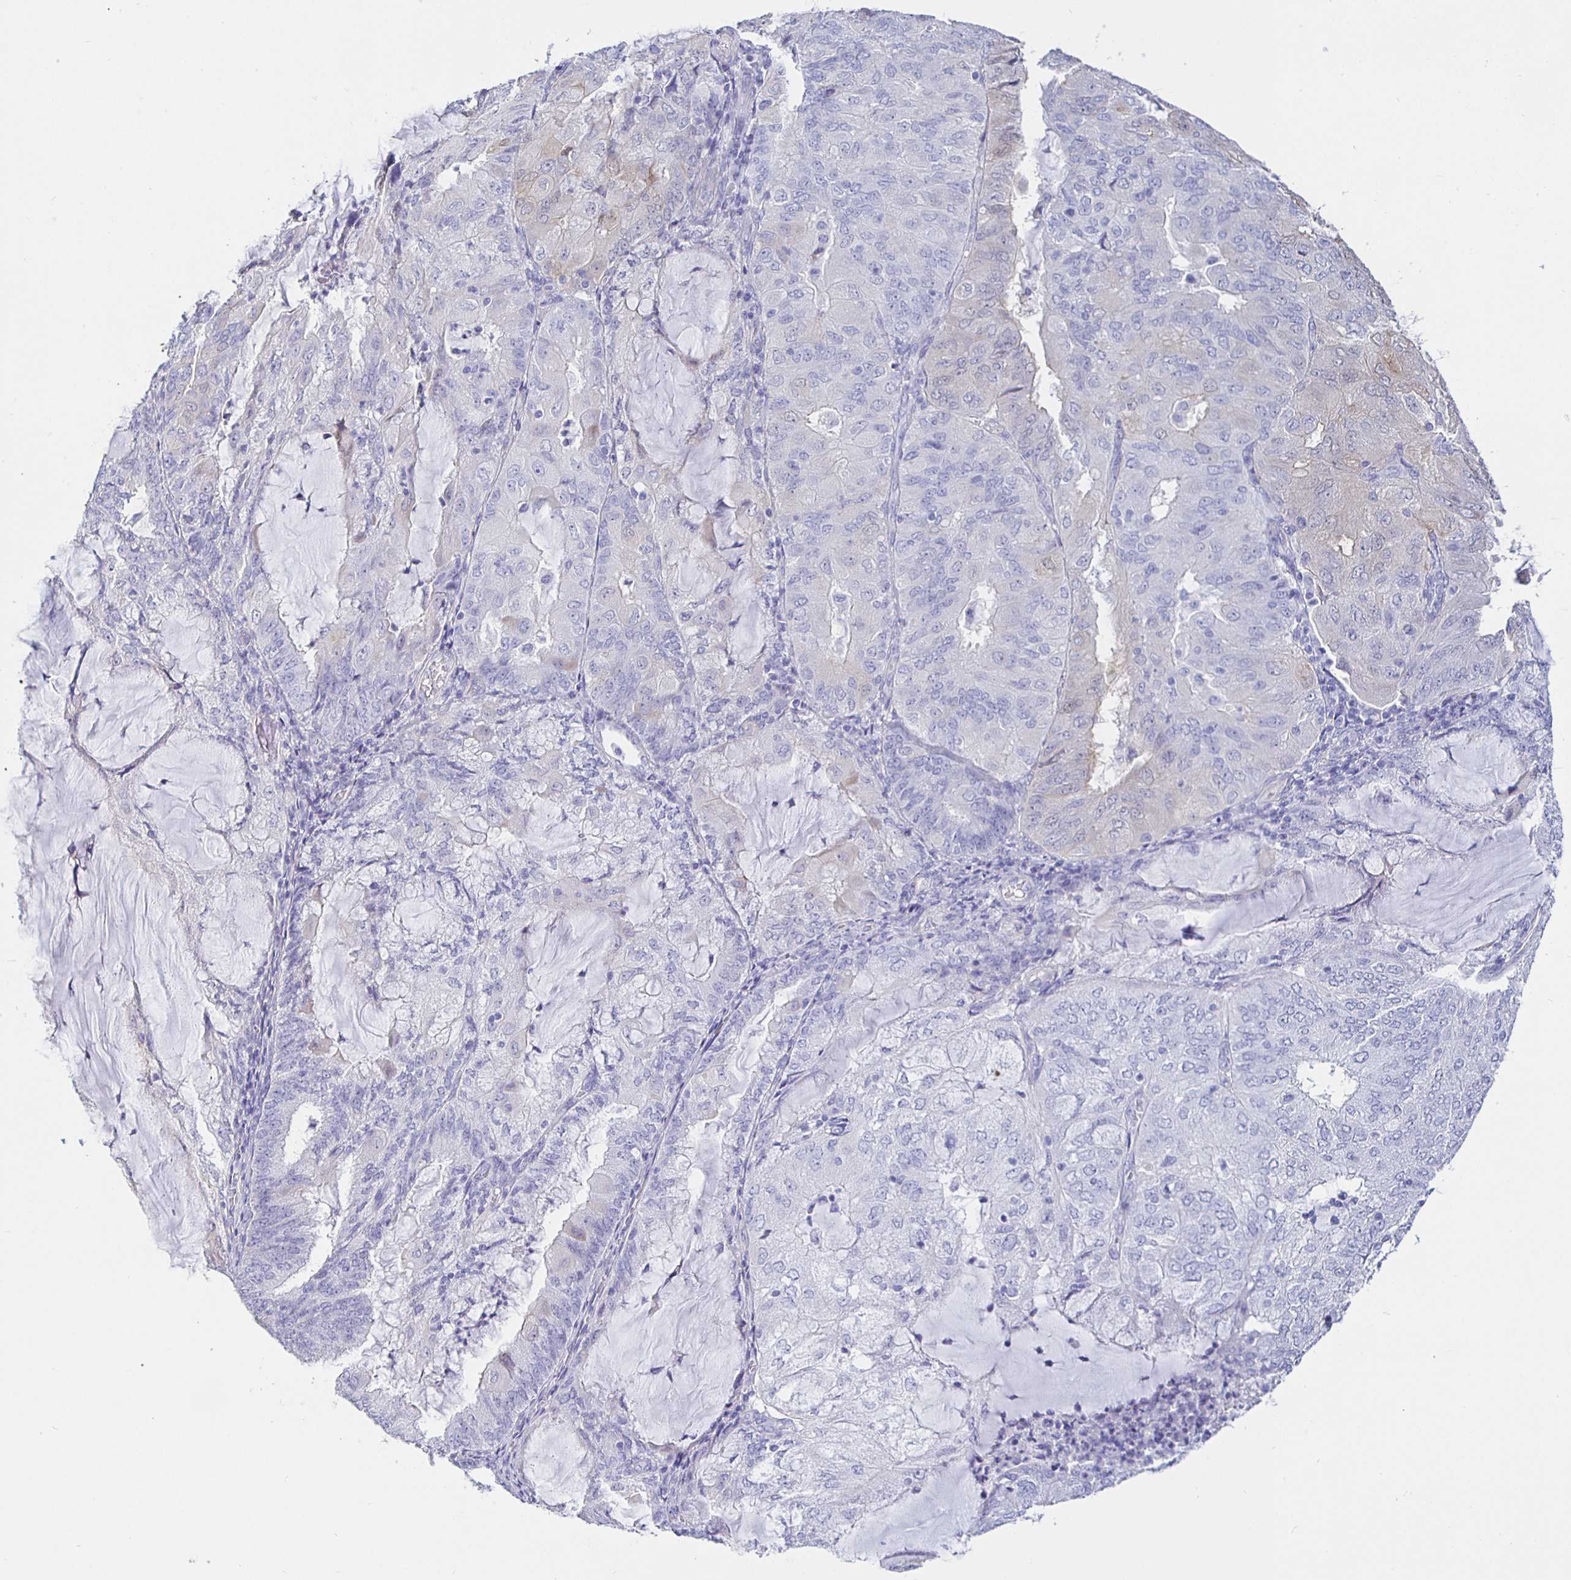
{"staining": {"intensity": "negative", "quantity": "none", "location": "none"}, "tissue": "endometrial cancer", "cell_type": "Tumor cells", "image_type": "cancer", "snomed": [{"axis": "morphology", "description": "Adenocarcinoma, NOS"}, {"axis": "topography", "description": "Endometrium"}], "caption": "Photomicrograph shows no protein expression in tumor cells of endometrial cancer tissue. The staining was performed using DAB (3,3'-diaminobenzidine) to visualize the protein expression in brown, while the nuclei were stained in blue with hematoxylin (Magnification: 20x).", "gene": "HSPA4L", "patient": {"sex": "female", "age": 81}}